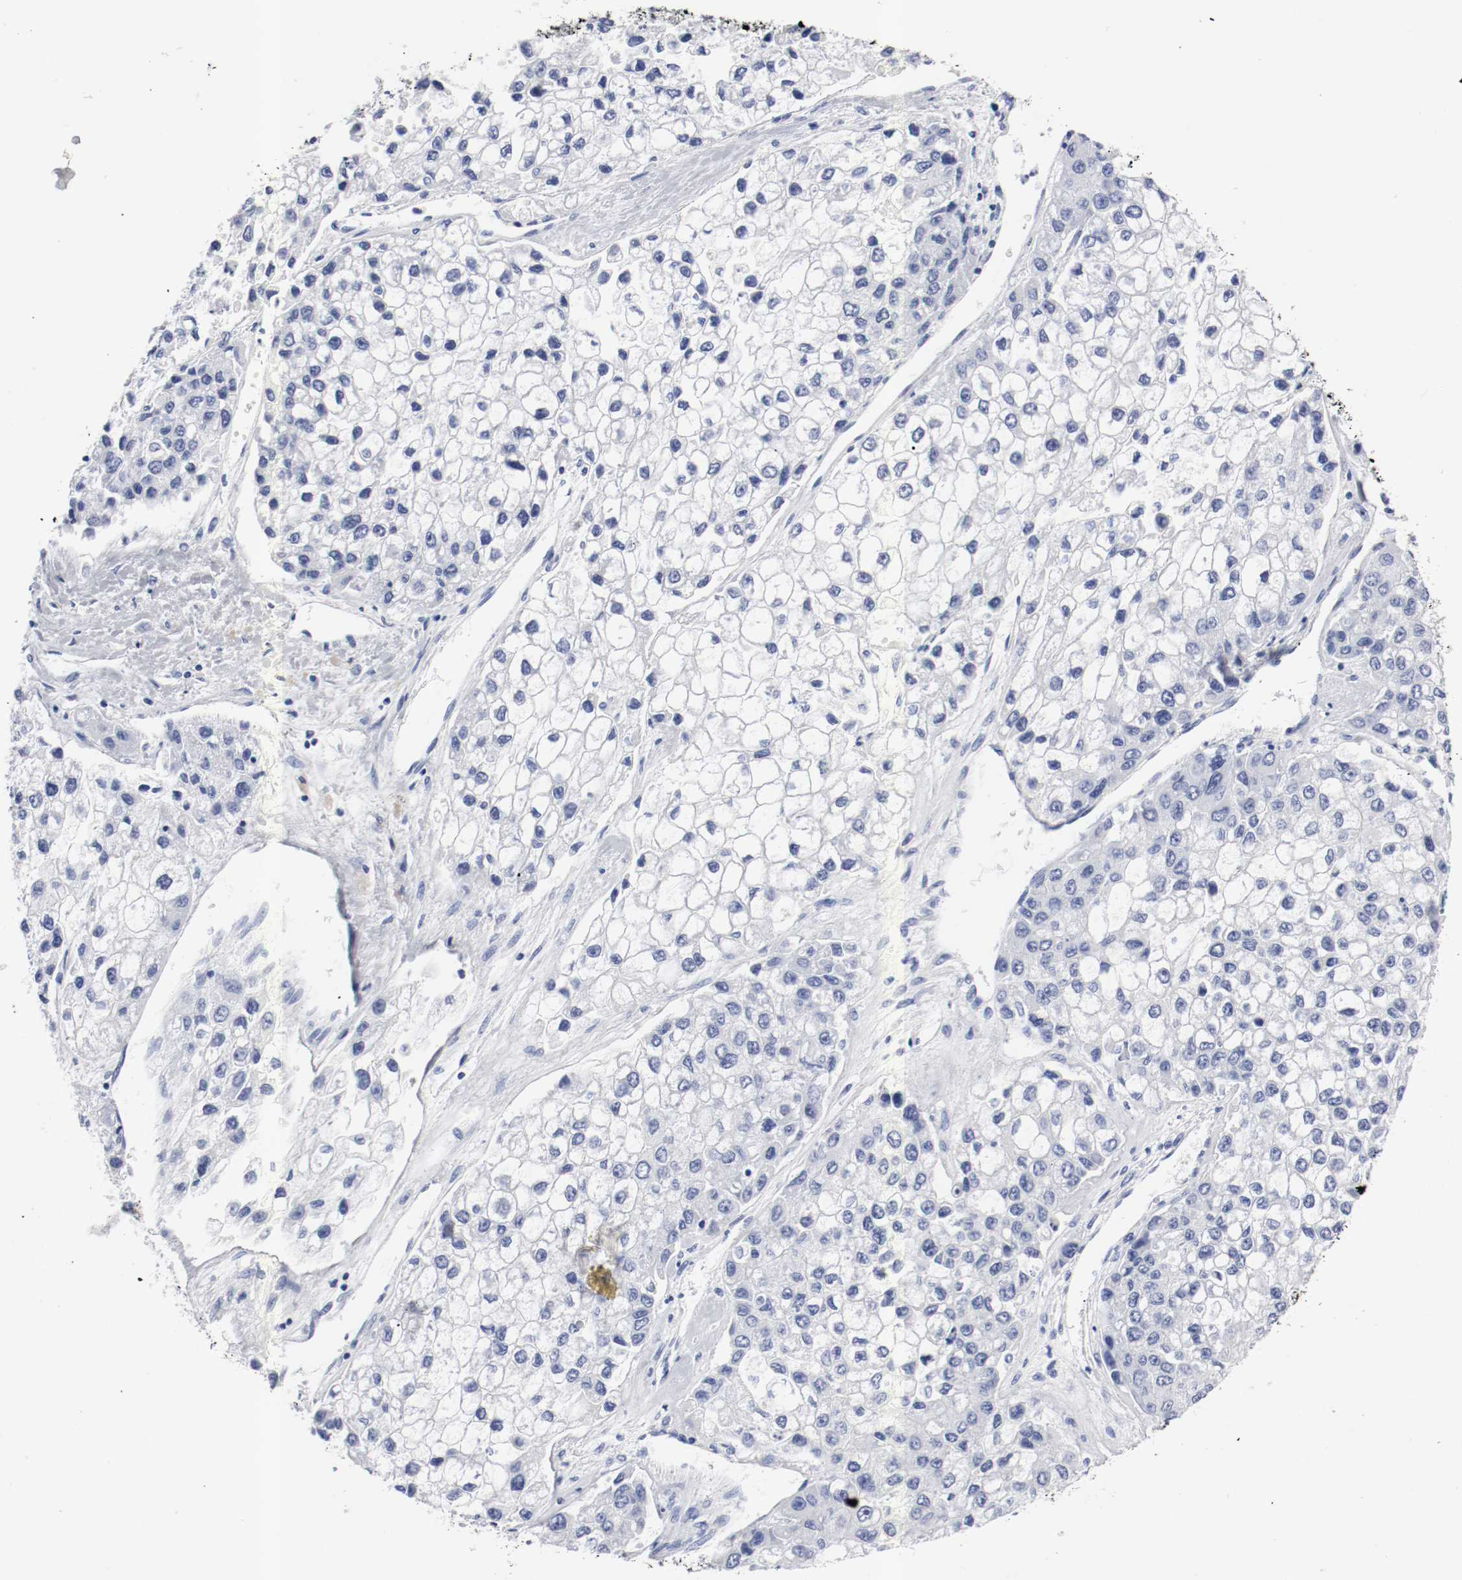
{"staining": {"intensity": "negative", "quantity": "none", "location": "none"}, "tissue": "liver cancer", "cell_type": "Tumor cells", "image_type": "cancer", "snomed": [{"axis": "morphology", "description": "Carcinoma, Hepatocellular, NOS"}, {"axis": "topography", "description": "Liver"}], "caption": "Immunohistochemistry (IHC) micrograph of human liver cancer stained for a protein (brown), which shows no expression in tumor cells.", "gene": "GAD1", "patient": {"sex": "female", "age": 66}}